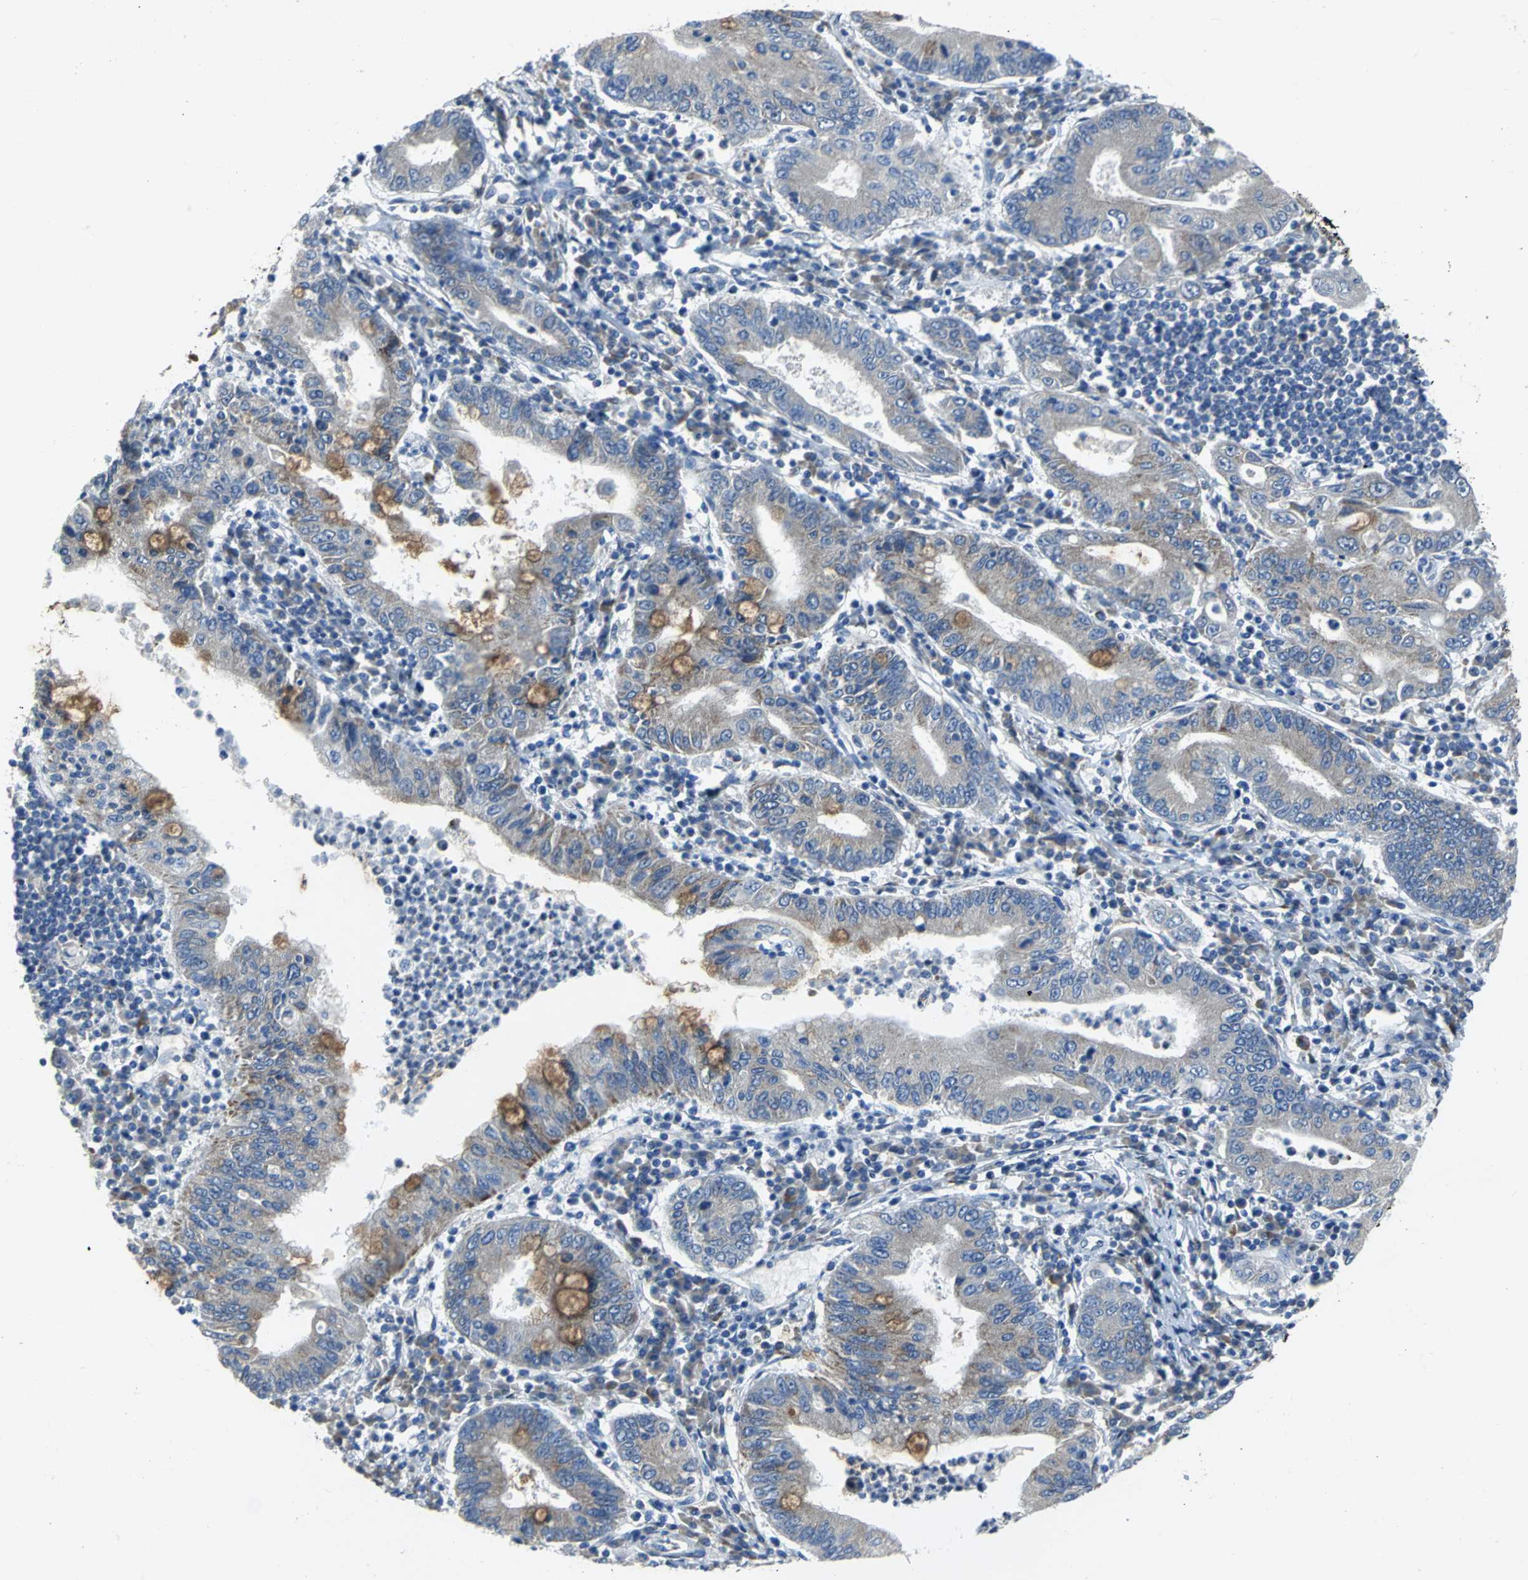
{"staining": {"intensity": "negative", "quantity": "none", "location": "none"}, "tissue": "stomach cancer", "cell_type": "Tumor cells", "image_type": "cancer", "snomed": [{"axis": "morphology", "description": "Normal tissue, NOS"}, {"axis": "morphology", "description": "Adenocarcinoma, NOS"}, {"axis": "topography", "description": "Esophagus"}, {"axis": "topography", "description": "Stomach, upper"}, {"axis": "topography", "description": "Peripheral nerve tissue"}], "caption": "Stomach cancer stained for a protein using immunohistochemistry shows no expression tumor cells.", "gene": "EIF5A", "patient": {"sex": "male", "age": 62}}